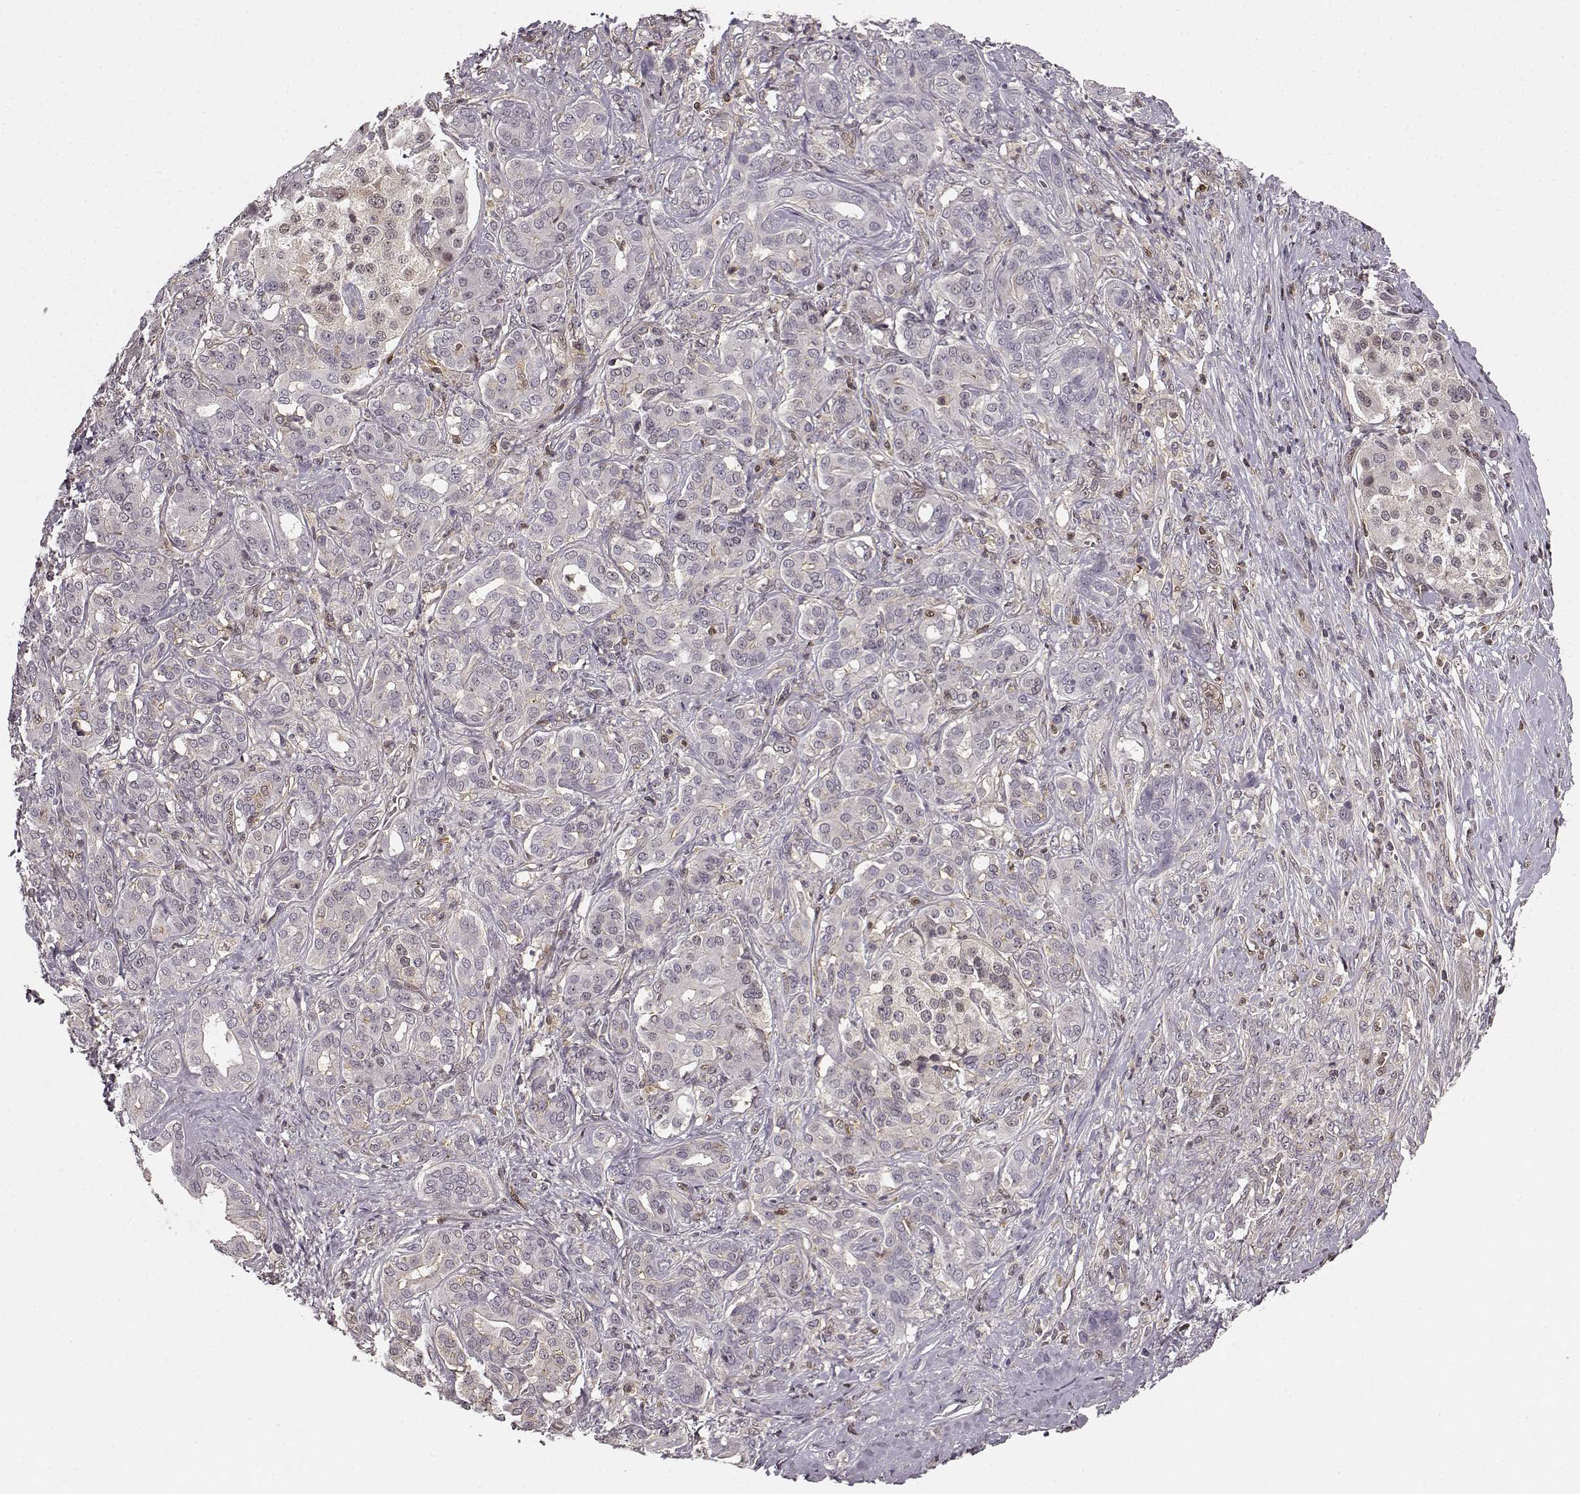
{"staining": {"intensity": "negative", "quantity": "none", "location": "none"}, "tissue": "pancreatic cancer", "cell_type": "Tumor cells", "image_type": "cancer", "snomed": [{"axis": "morphology", "description": "Normal tissue, NOS"}, {"axis": "morphology", "description": "Inflammation, NOS"}, {"axis": "morphology", "description": "Adenocarcinoma, NOS"}, {"axis": "topography", "description": "Pancreas"}], "caption": "Protein analysis of pancreatic cancer demonstrates no significant staining in tumor cells.", "gene": "MFSD1", "patient": {"sex": "male", "age": 57}}